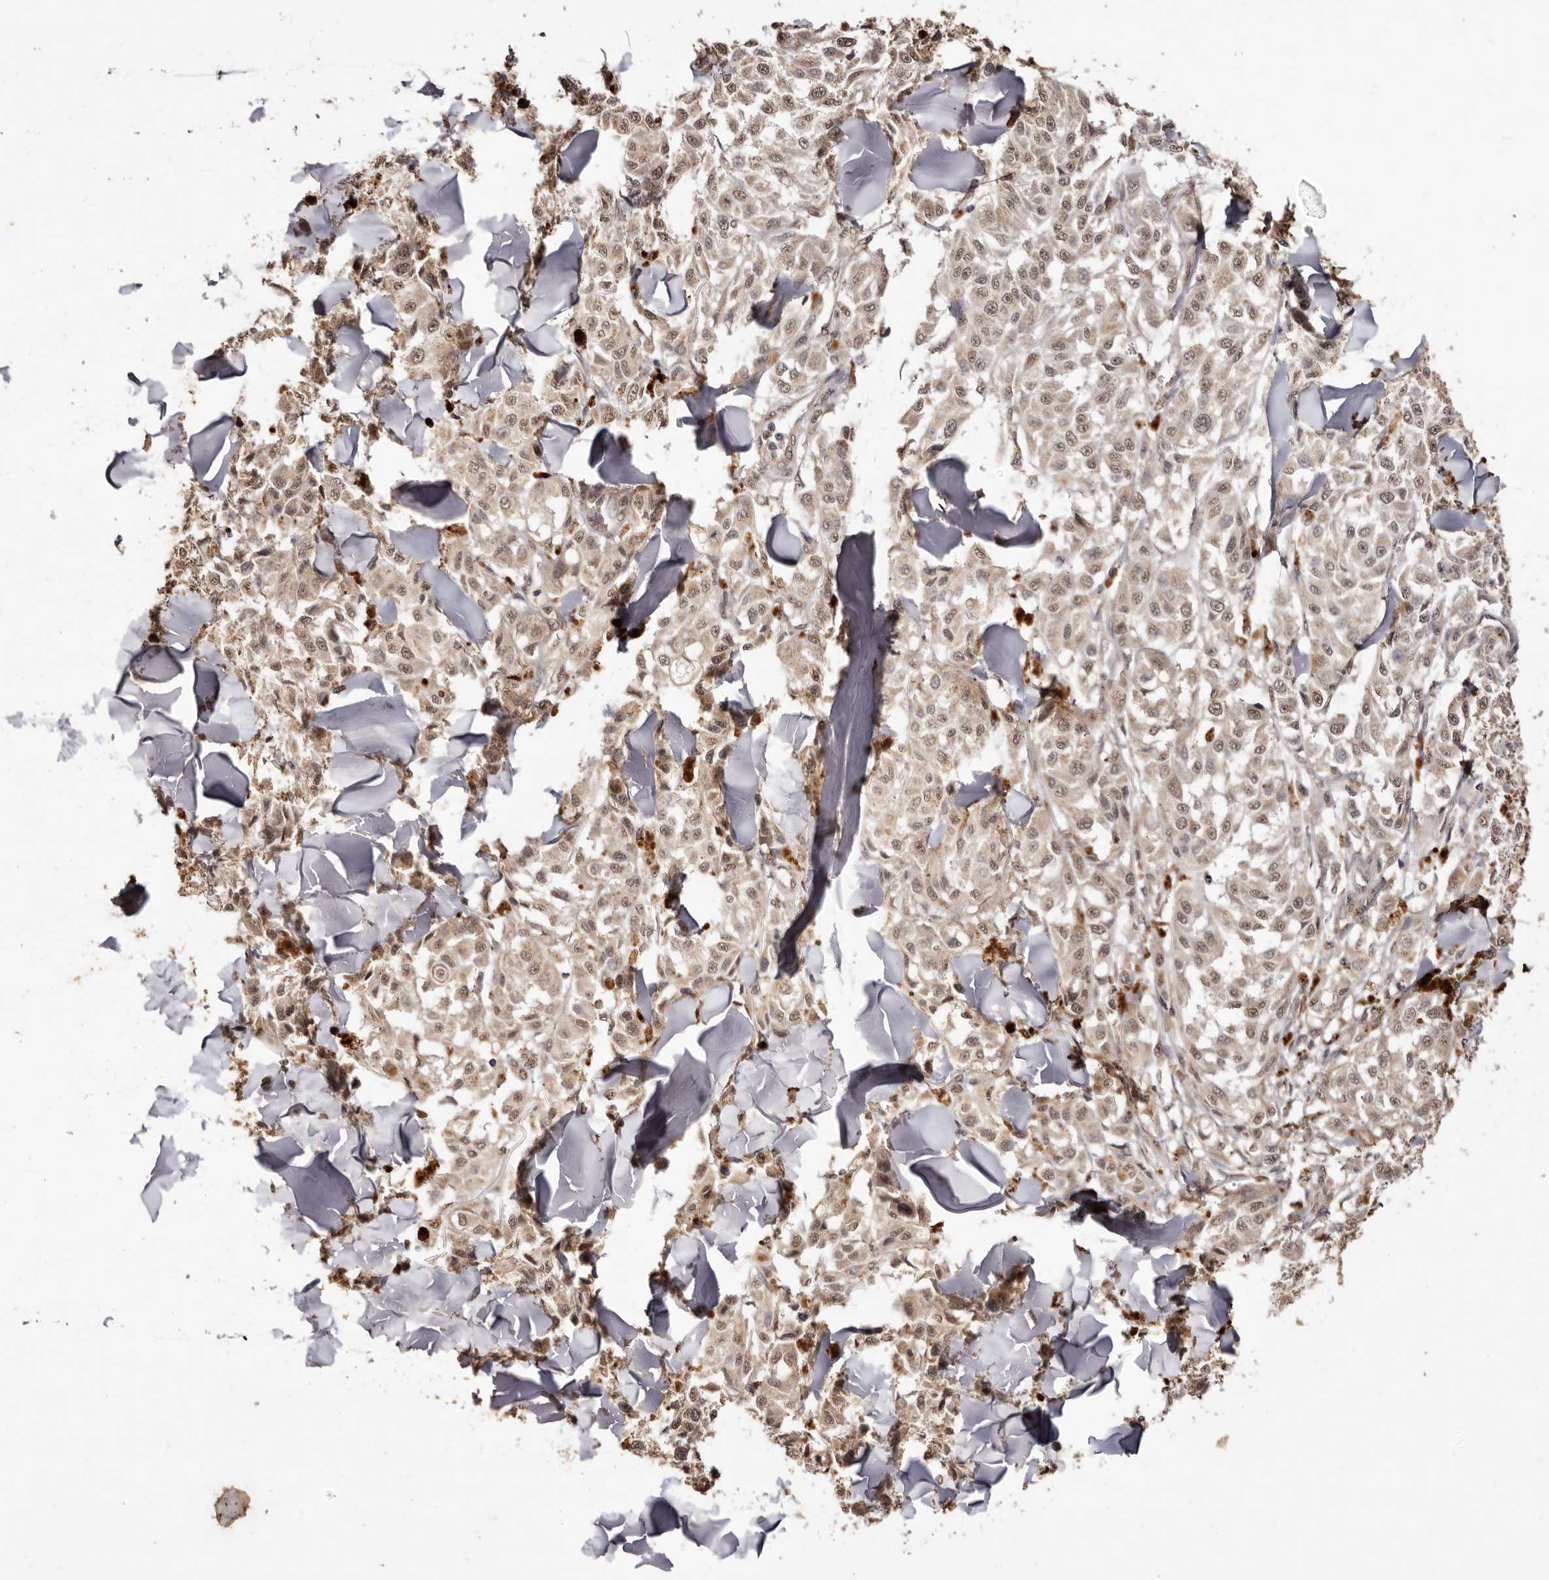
{"staining": {"intensity": "moderate", "quantity": ">75%", "location": "cytoplasmic/membranous,nuclear"}, "tissue": "melanoma", "cell_type": "Tumor cells", "image_type": "cancer", "snomed": [{"axis": "morphology", "description": "Malignant melanoma, NOS"}, {"axis": "topography", "description": "Skin"}], "caption": "Protein expression analysis of human malignant melanoma reveals moderate cytoplasmic/membranous and nuclear positivity in about >75% of tumor cells.", "gene": "NOTCH1", "patient": {"sex": "female", "age": 64}}